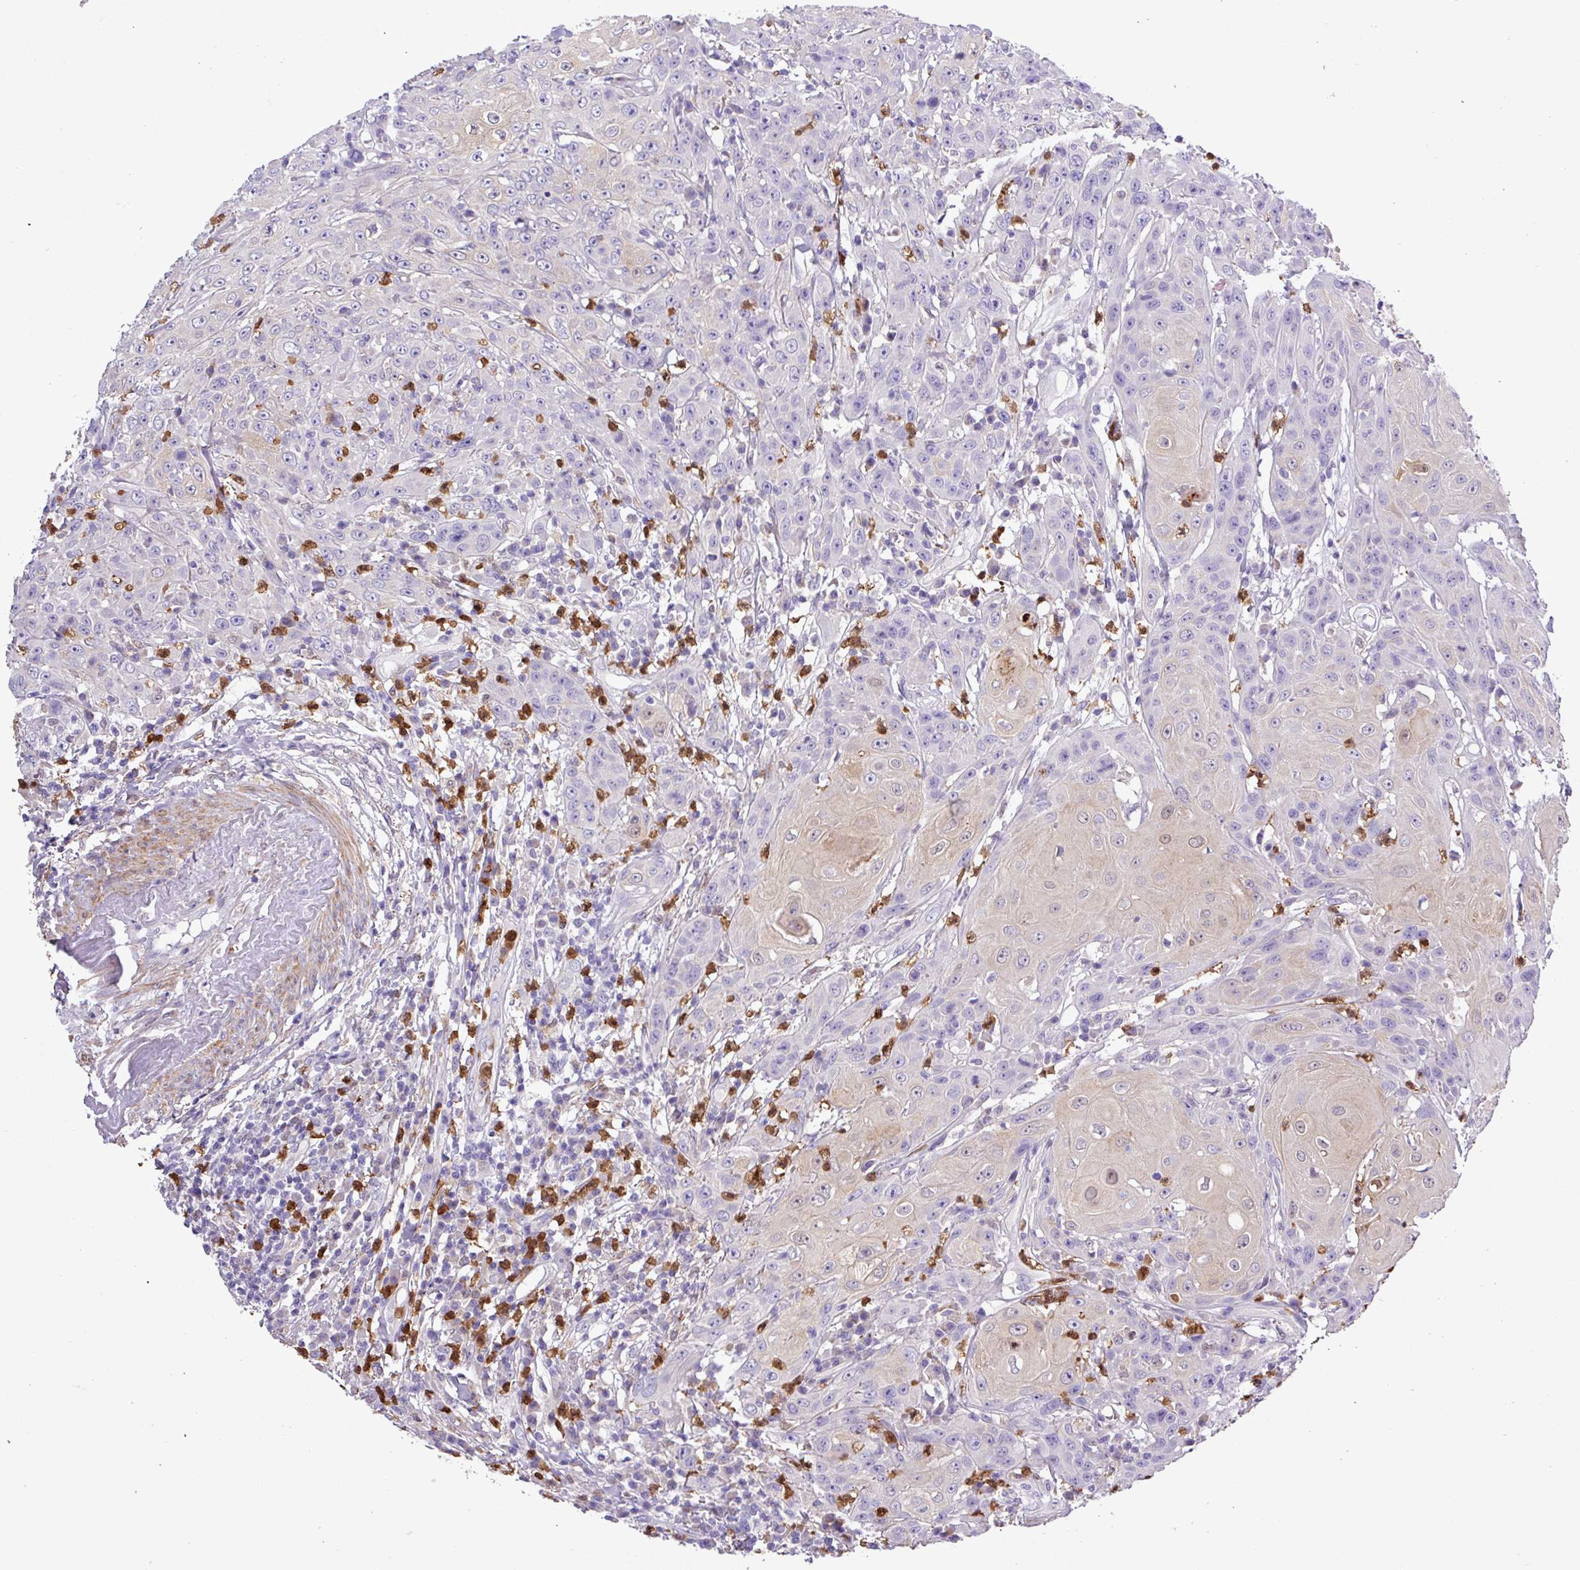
{"staining": {"intensity": "moderate", "quantity": "<25%", "location": "cytoplasmic/membranous"}, "tissue": "head and neck cancer", "cell_type": "Tumor cells", "image_type": "cancer", "snomed": [{"axis": "morphology", "description": "Squamous cell carcinoma, NOS"}, {"axis": "topography", "description": "Skin"}, {"axis": "topography", "description": "Head-Neck"}], "caption": "A high-resolution micrograph shows IHC staining of head and neck cancer (squamous cell carcinoma), which displays moderate cytoplasmic/membranous positivity in about <25% of tumor cells. The protein of interest is shown in brown color, while the nuclei are stained blue.", "gene": "MGAT4B", "patient": {"sex": "male", "age": 80}}